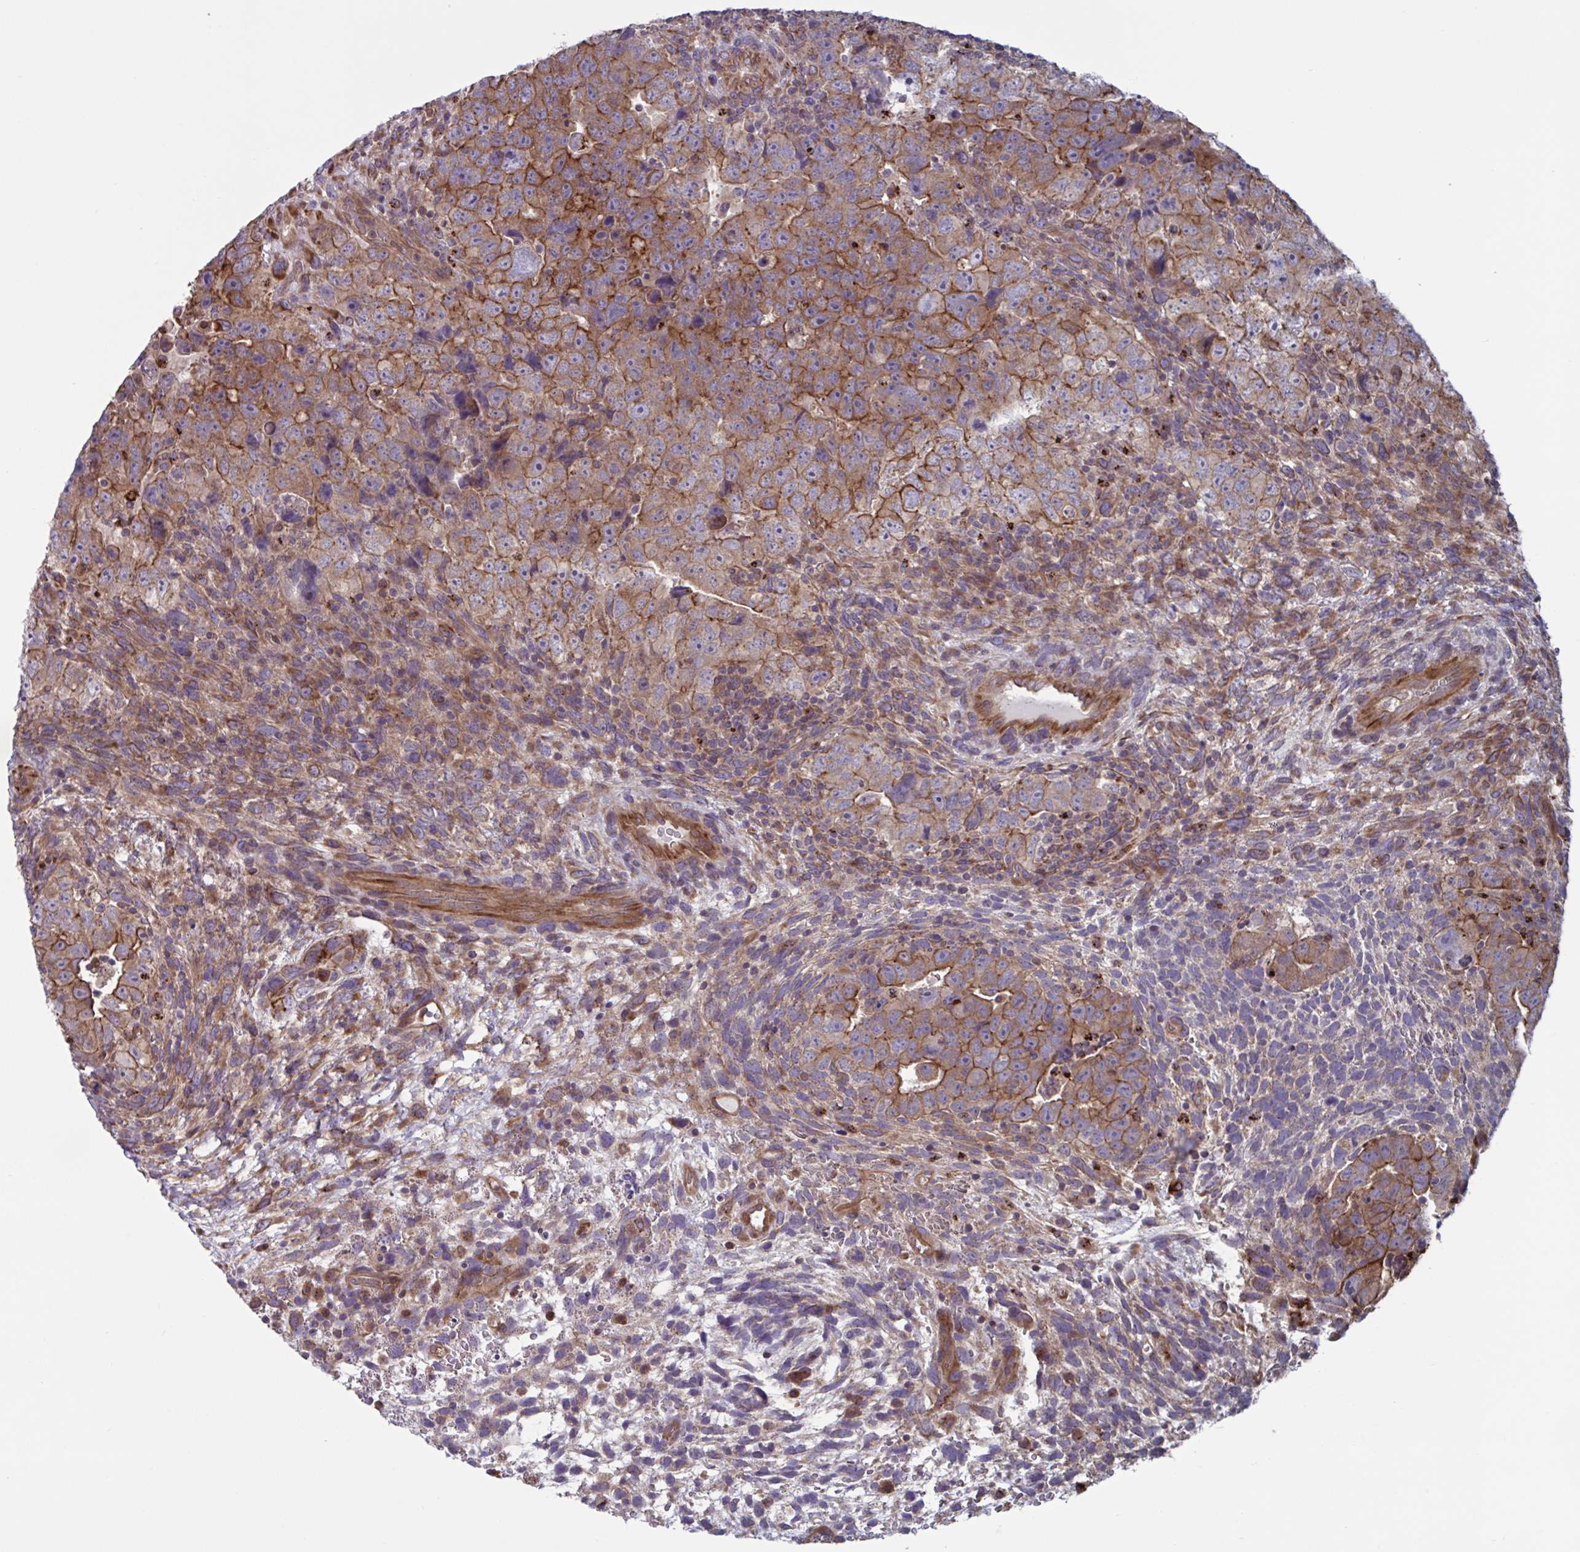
{"staining": {"intensity": "moderate", "quantity": ">75%", "location": "cytoplasmic/membranous"}, "tissue": "testis cancer", "cell_type": "Tumor cells", "image_type": "cancer", "snomed": [{"axis": "morphology", "description": "Carcinoma, Embryonal, NOS"}, {"axis": "topography", "description": "Testis"}], "caption": "A brown stain shows moderate cytoplasmic/membranous positivity of a protein in human testis cancer tumor cells. (DAB (3,3'-diaminobenzidine) = brown stain, brightfield microscopy at high magnification).", "gene": "GLTP", "patient": {"sex": "male", "age": 24}}